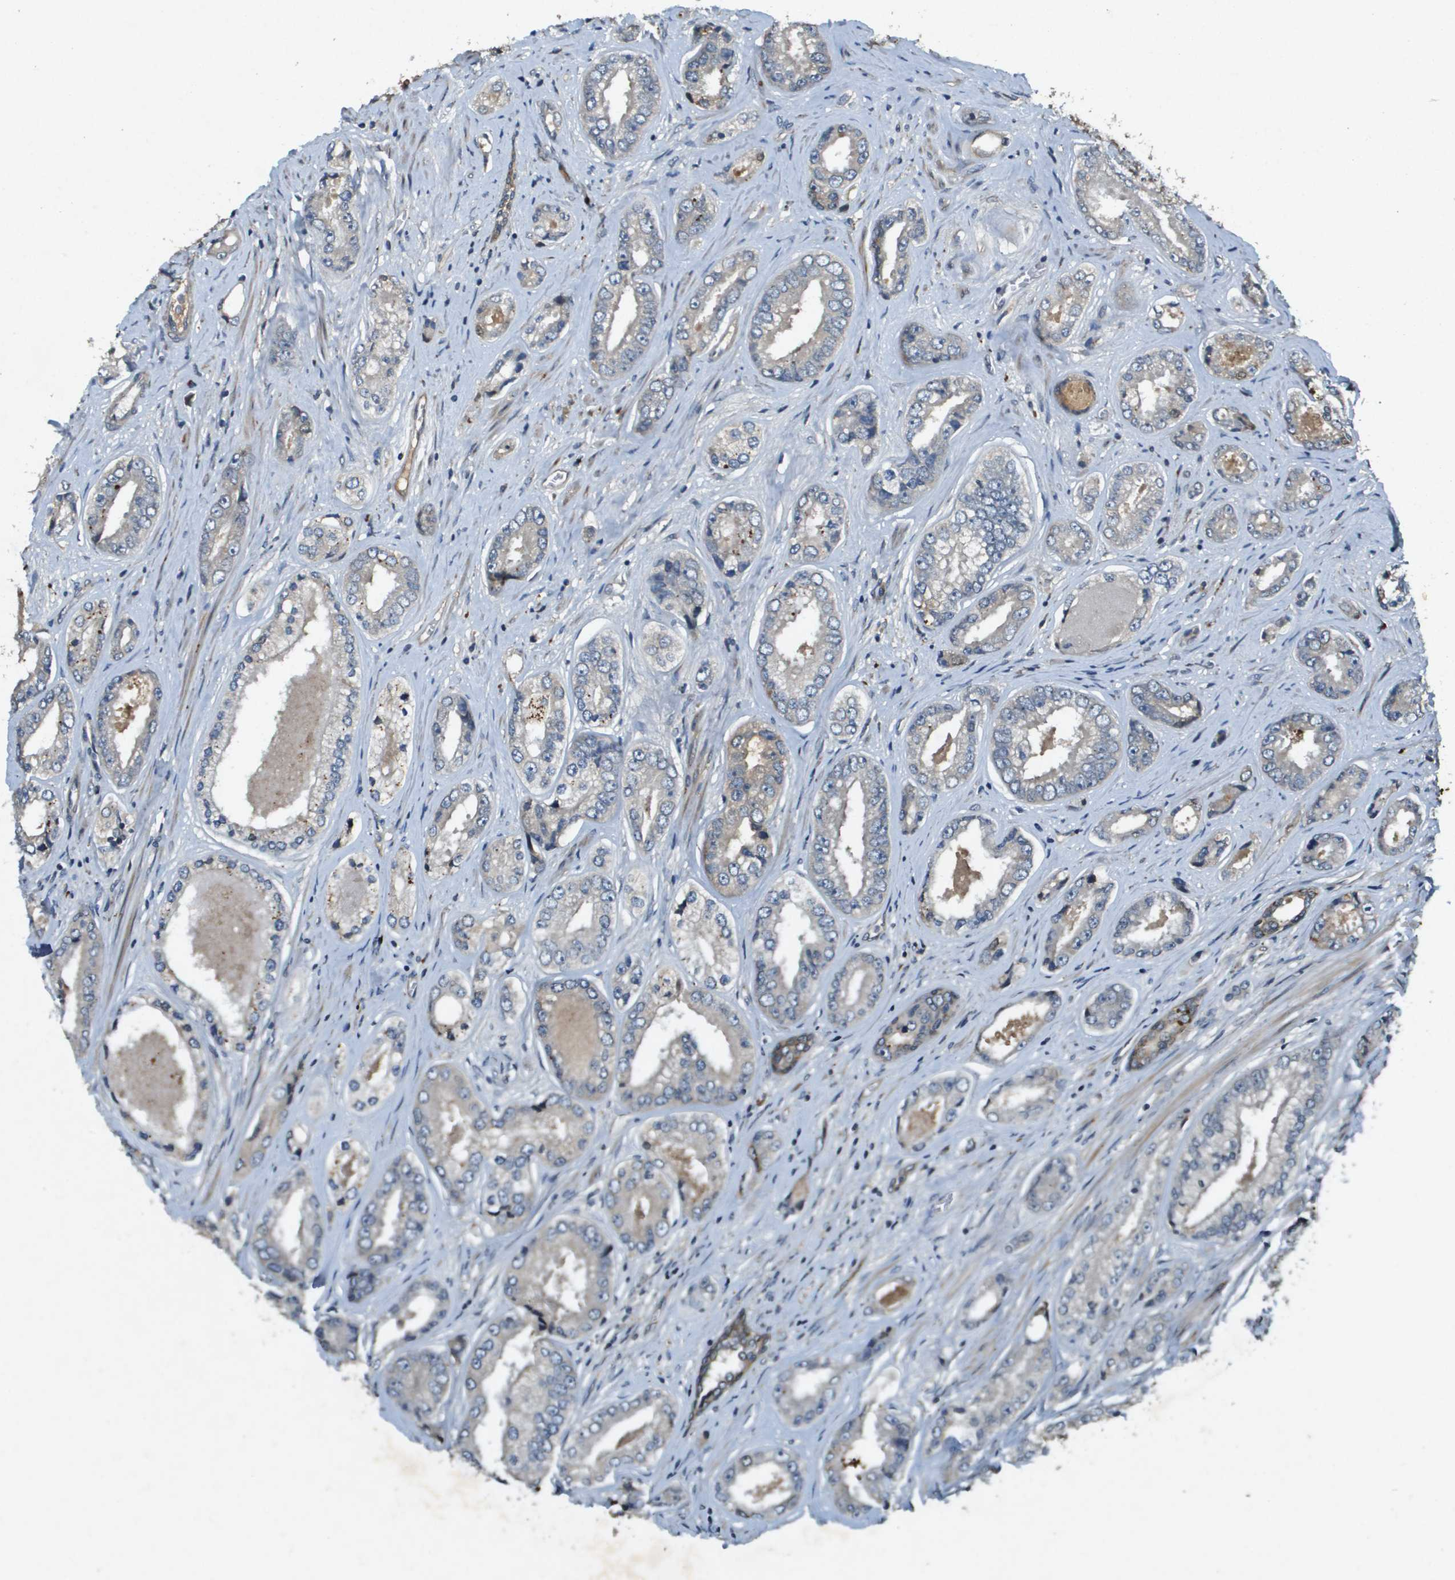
{"staining": {"intensity": "negative", "quantity": "none", "location": "none"}, "tissue": "prostate cancer", "cell_type": "Tumor cells", "image_type": "cancer", "snomed": [{"axis": "morphology", "description": "Adenocarcinoma, High grade"}, {"axis": "topography", "description": "Prostate"}], "caption": "Immunohistochemistry (IHC) photomicrograph of neoplastic tissue: adenocarcinoma (high-grade) (prostate) stained with DAB displays no significant protein expression in tumor cells. Brightfield microscopy of immunohistochemistry (IHC) stained with DAB (brown) and hematoxylin (blue), captured at high magnification.", "gene": "PGAP3", "patient": {"sex": "male", "age": 61}}